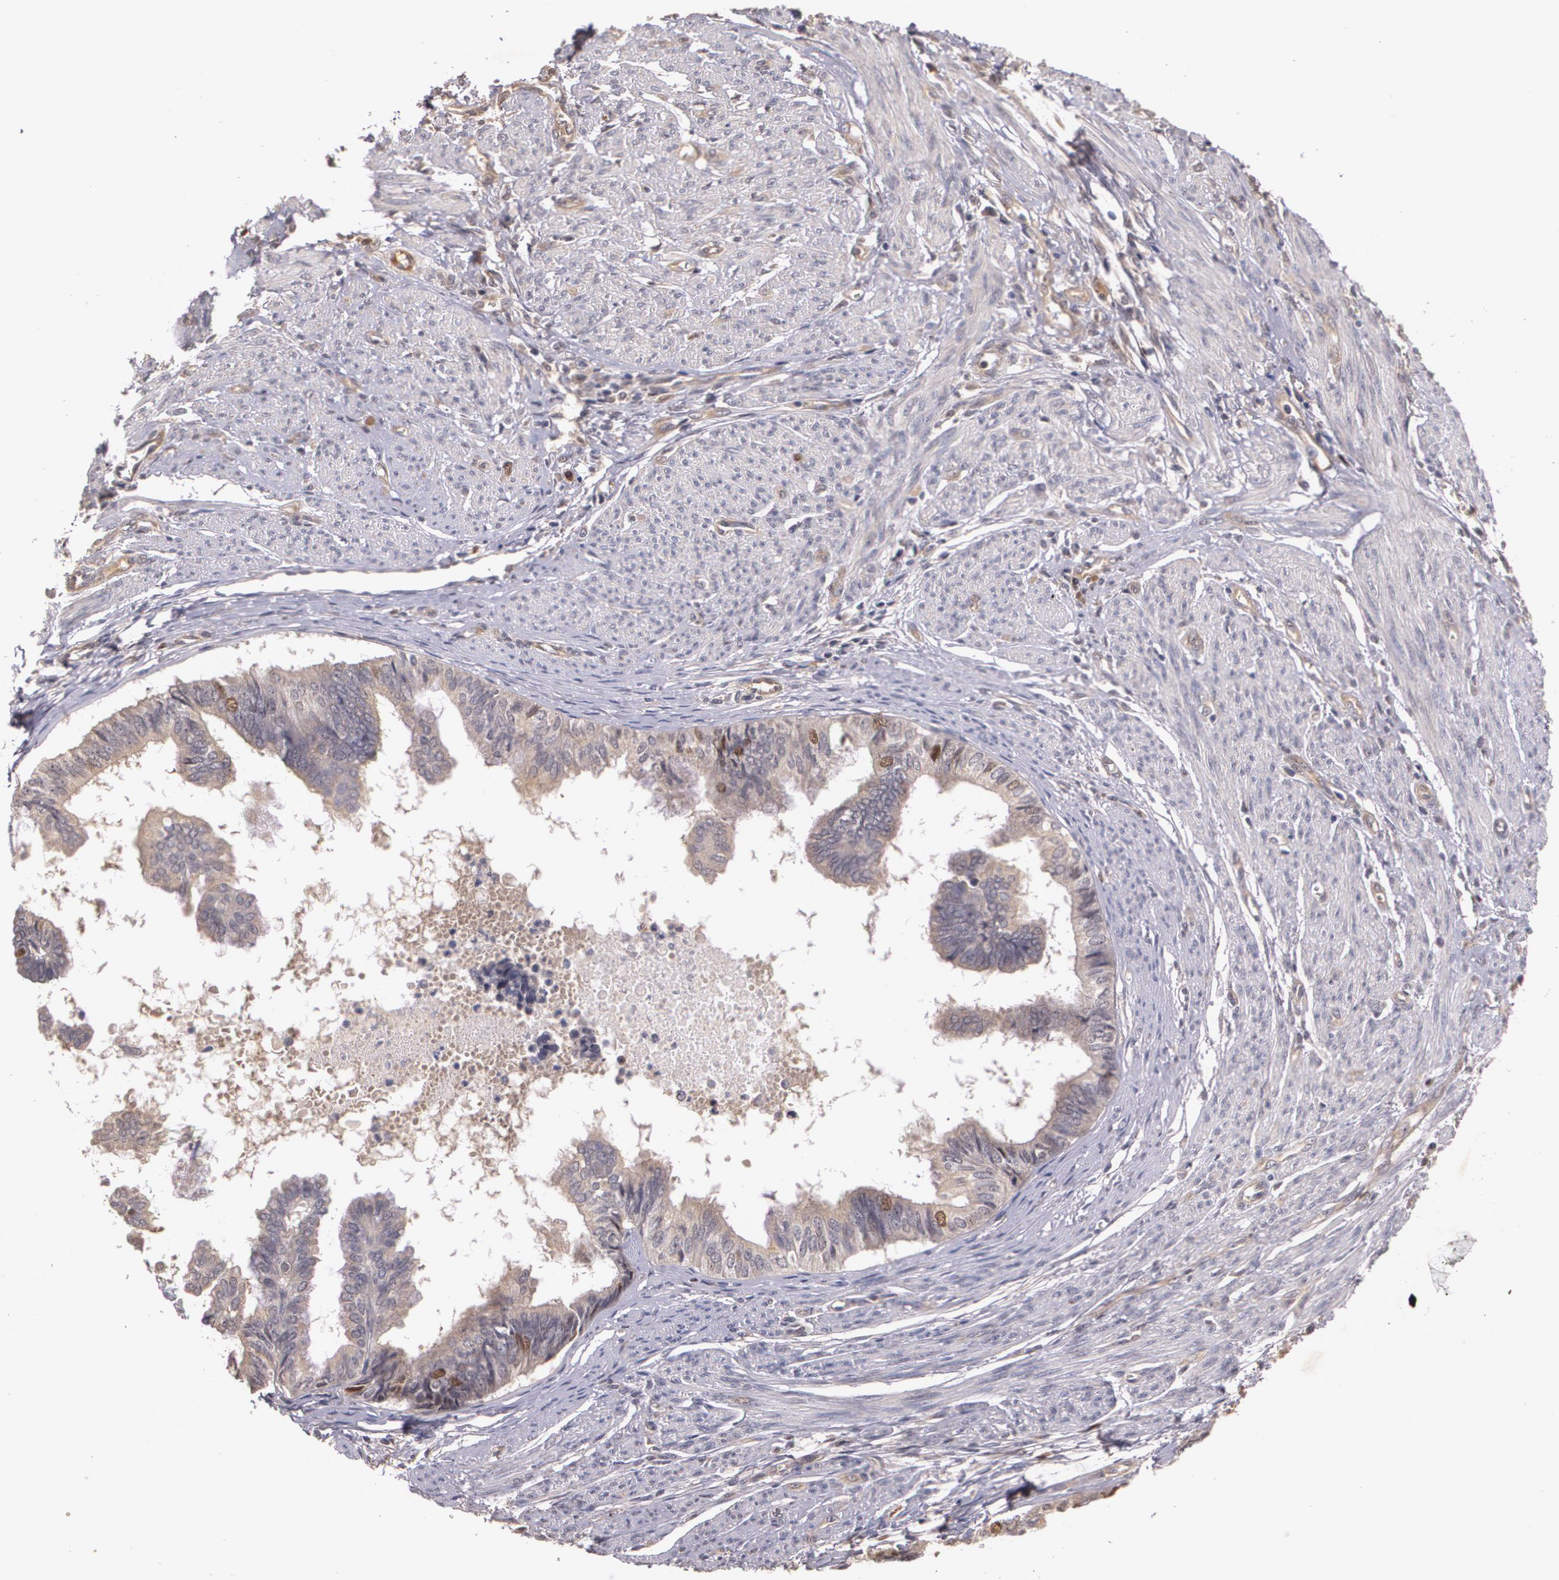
{"staining": {"intensity": "moderate", "quantity": "<25%", "location": "cytoplasmic/membranous,nuclear"}, "tissue": "endometrial cancer", "cell_type": "Tumor cells", "image_type": "cancer", "snomed": [{"axis": "morphology", "description": "Adenocarcinoma, NOS"}, {"axis": "topography", "description": "Endometrium"}], "caption": "This photomicrograph reveals endometrial cancer (adenocarcinoma) stained with immunohistochemistry to label a protein in brown. The cytoplasmic/membranous and nuclear of tumor cells show moderate positivity for the protein. Nuclei are counter-stained blue.", "gene": "BRCA1", "patient": {"sex": "female", "age": 75}}